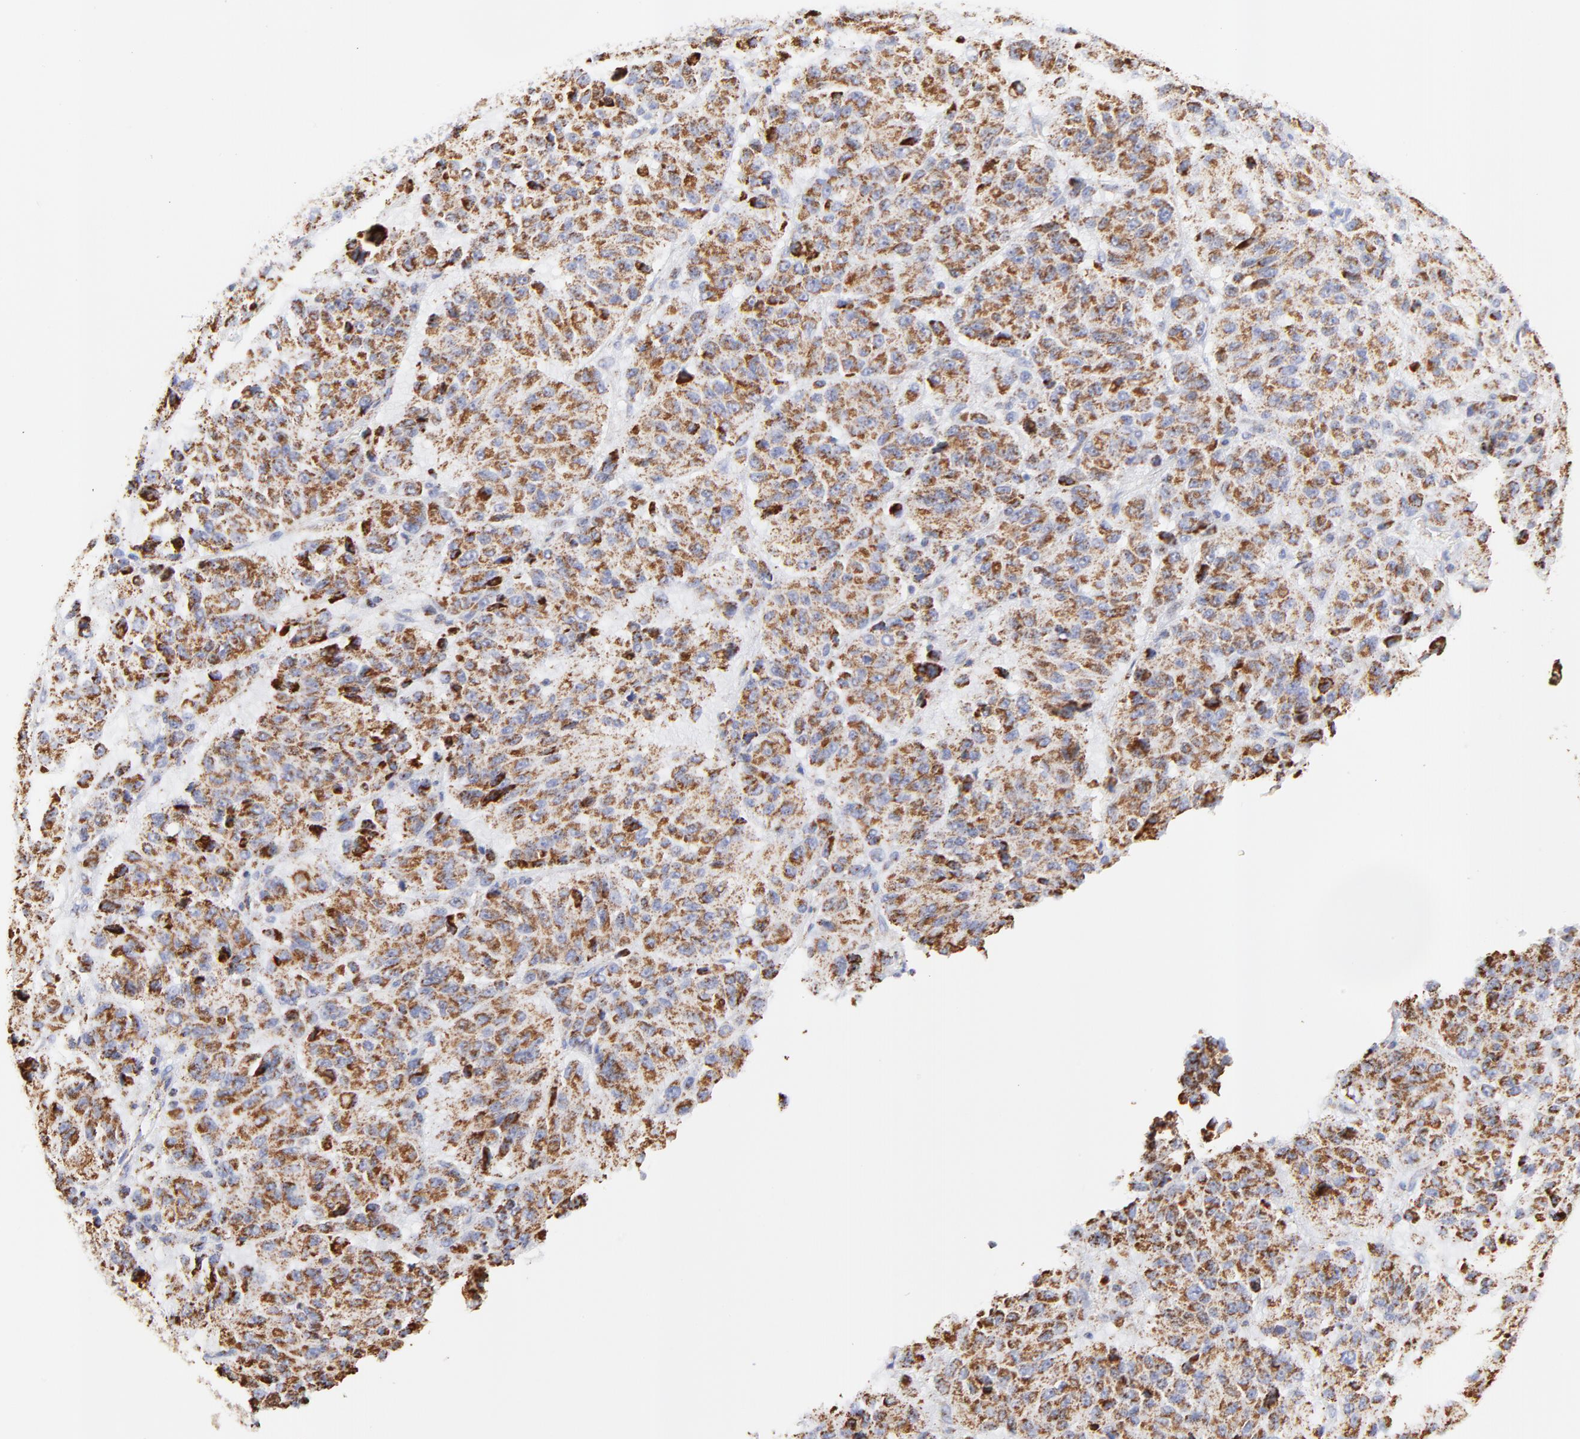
{"staining": {"intensity": "strong", "quantity": ">75%", "location": "cytoplasmic/membranous"}, "tissue": "melanoma", "cell_type": "Tumor cells", "image_type": "cancer", "snomed": [{"axis": "morphology", "description": "Malignant melanoma, Metastatic site"}, {"axis": "topography", "description": "Lung"}], "caption": "A photomicrograph of malignant melanoma (metastatic site) stained for a protein exhibits strong cytoplasmic/membranous brown staining in tumor cells.", "gene": "COX4I1", "patient": {"sex": "male", "age": 64}}